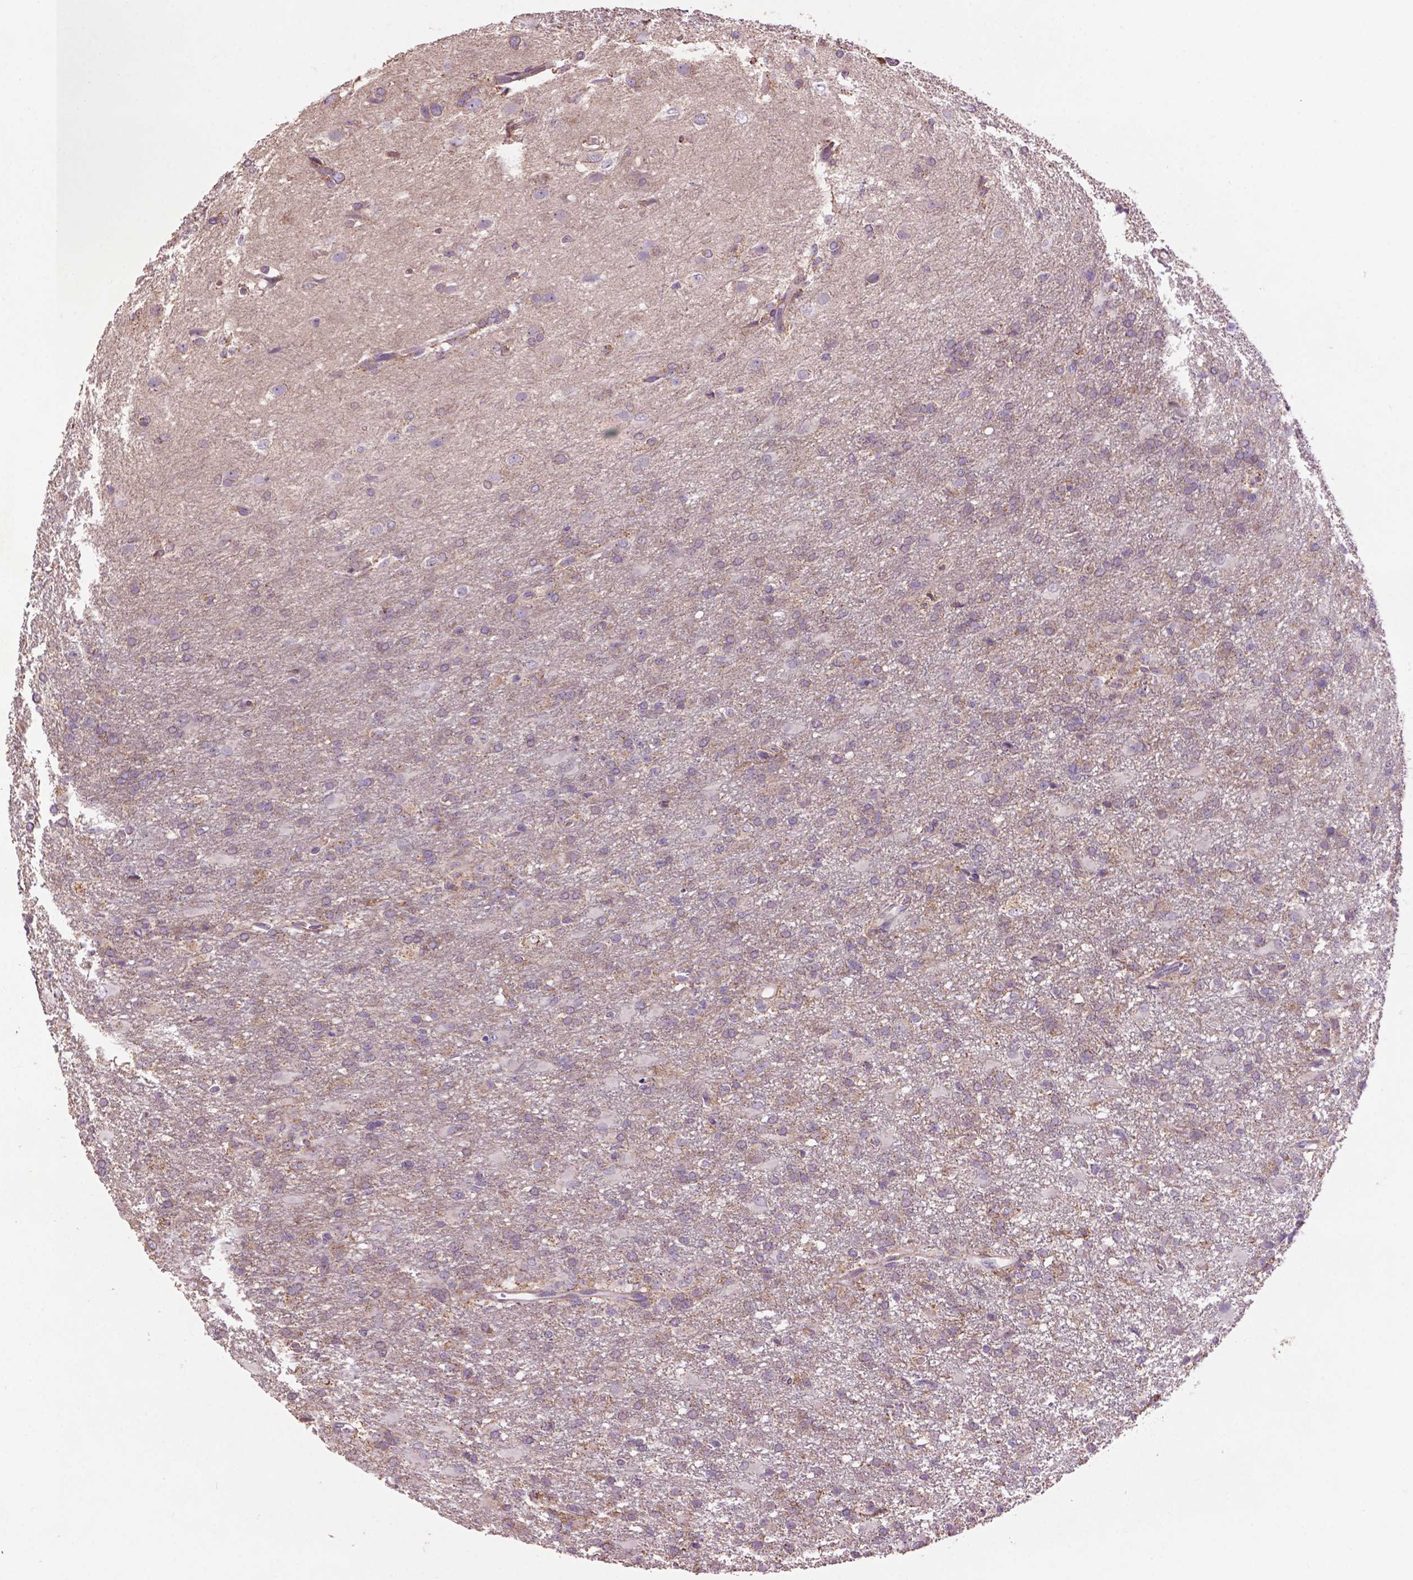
{"staining": {"intensity": "weak", "quantity": "25%-75%", "location": "cytoplasmic/membranous"}, "tissue": "glioma", "cell_type": "Tumor cells", "image_type": "cancer", "snomed": [{"axis": "morphology", "description": "Glioma, malignant, High grade"}, {"axis": "topography", "description": "Brain"}], "caption": "Malignant glioma (high-grade) was stained to show a protein in brown. There is low levels of weak cytoplasmic/membranous staining in approximately 25%-75% of tumor cells.", "gene": "LRRC3C", "patient": {"sex": "male", "age": 68}}